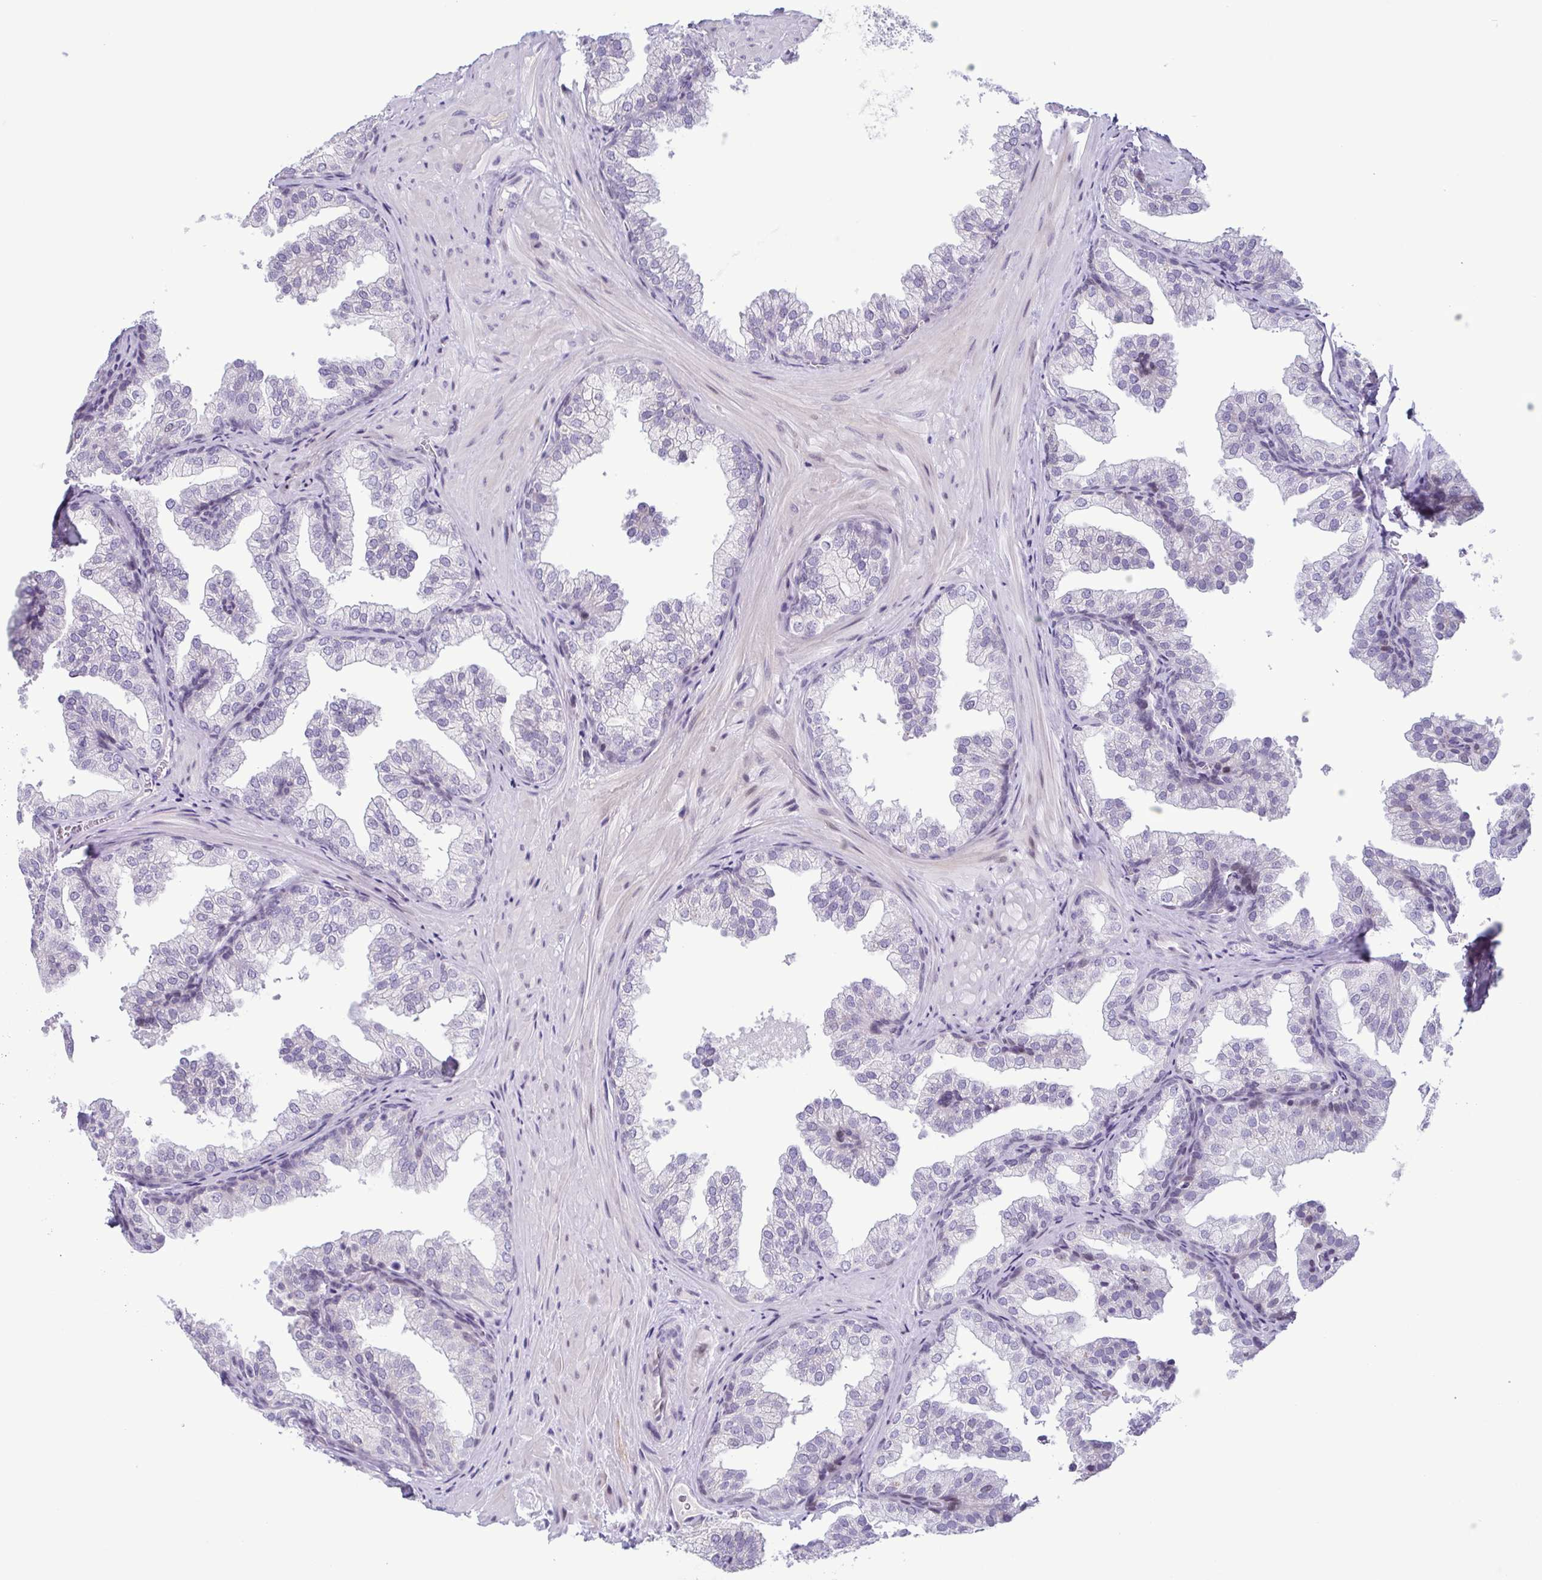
{"staining": {"intensity": "negative", "quantity": "none", "location": "none"}, "tissue": "prostate", "cell_type": "Glandular cells", "image_type": "normal", "snomed": [{"axis": "morphology", "description": "Normal tissue, NOS"}, {"axis": "topography", "description": "Prostate"}], "caption": "This is a micrograph of immunohistochemistry staining of normal prostate, which shows no staining in glandular cells.", "gene": "IRF1", "patient": {"sex": "male", "age": 37}}